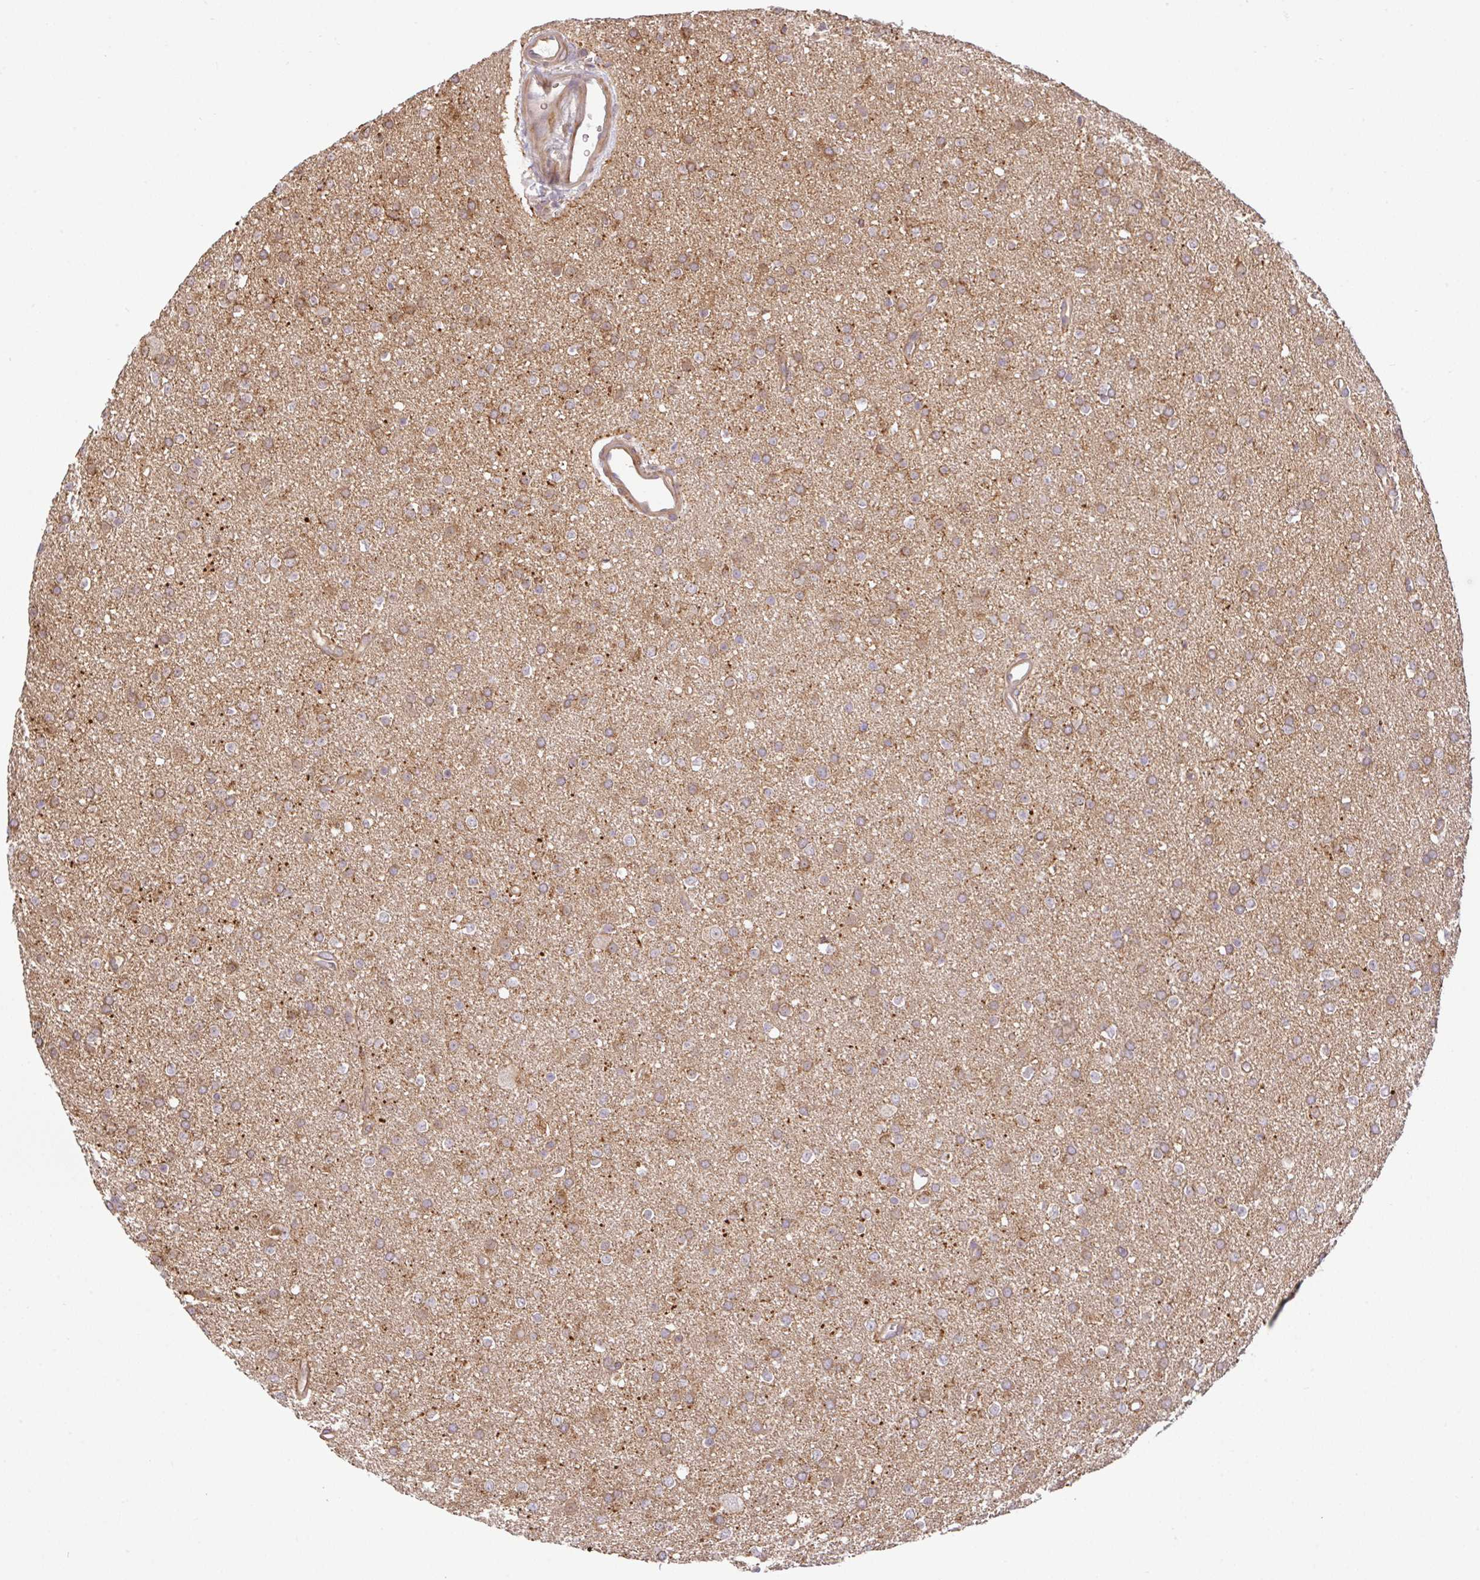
{"staining": {"intensity": "weak", "quantity": "25%-75%", "location": "cytoplasmic/membranous"}, "tissue": "glioma", "cell_type": "Tumor cells", "image_type": "cancer", "snomed": [{"axis": "morphology", "description": "Glioma, malignant, Low grade"}, {"axis": "topography", "description": "Brain"}], "caption": "About 25%-75% of tumor cells in human glioma reveal weak cytoplasmic/membranous protein positivity as visualized by brown immunohistochemical staining.", "gene": "DLEU7", "patient": {"sex": "female", "age": 34}}